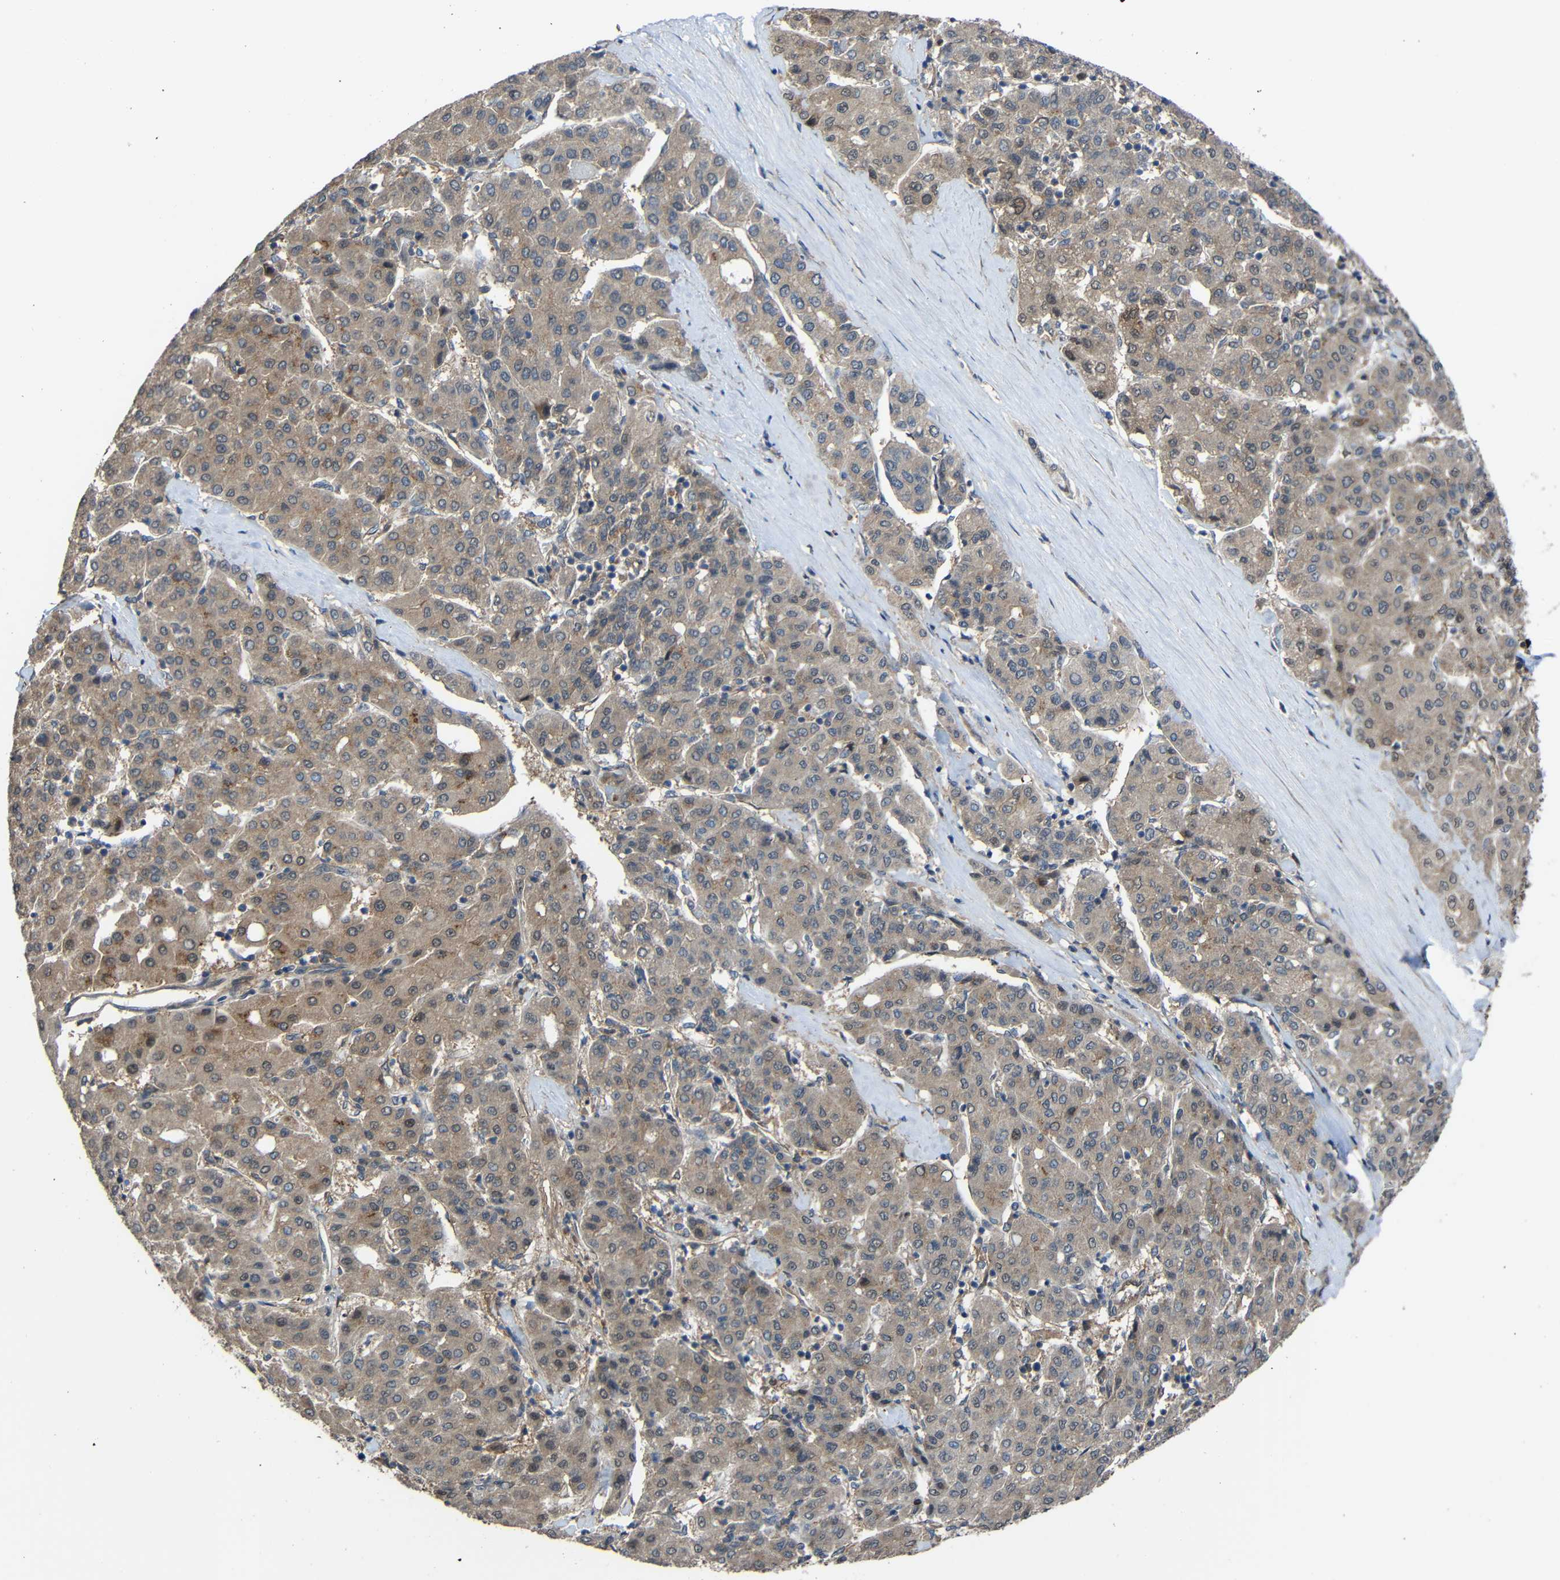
{"staining": {"intensity": "weak", "quantity": ">75%", "location": "cytoplasmic/membranous"}, "tissue": "liver cancer", "cell_type": "Tumor cells", "image_type": "cancer", "snomed": [{"axis": "morphology", "description": "Carcinoma, Hepatocellular, NOS"}, {"axis": "topography", "description": "Liver"}], "caption": "Protein staining of liver hepatocellular carcinoma tissue demonstrates weak cytoplasmic/membranous positivity in approximately >75% of tumor cells.", "gene": "CHST9", "patient": {"sex": "male", "age": 65}}